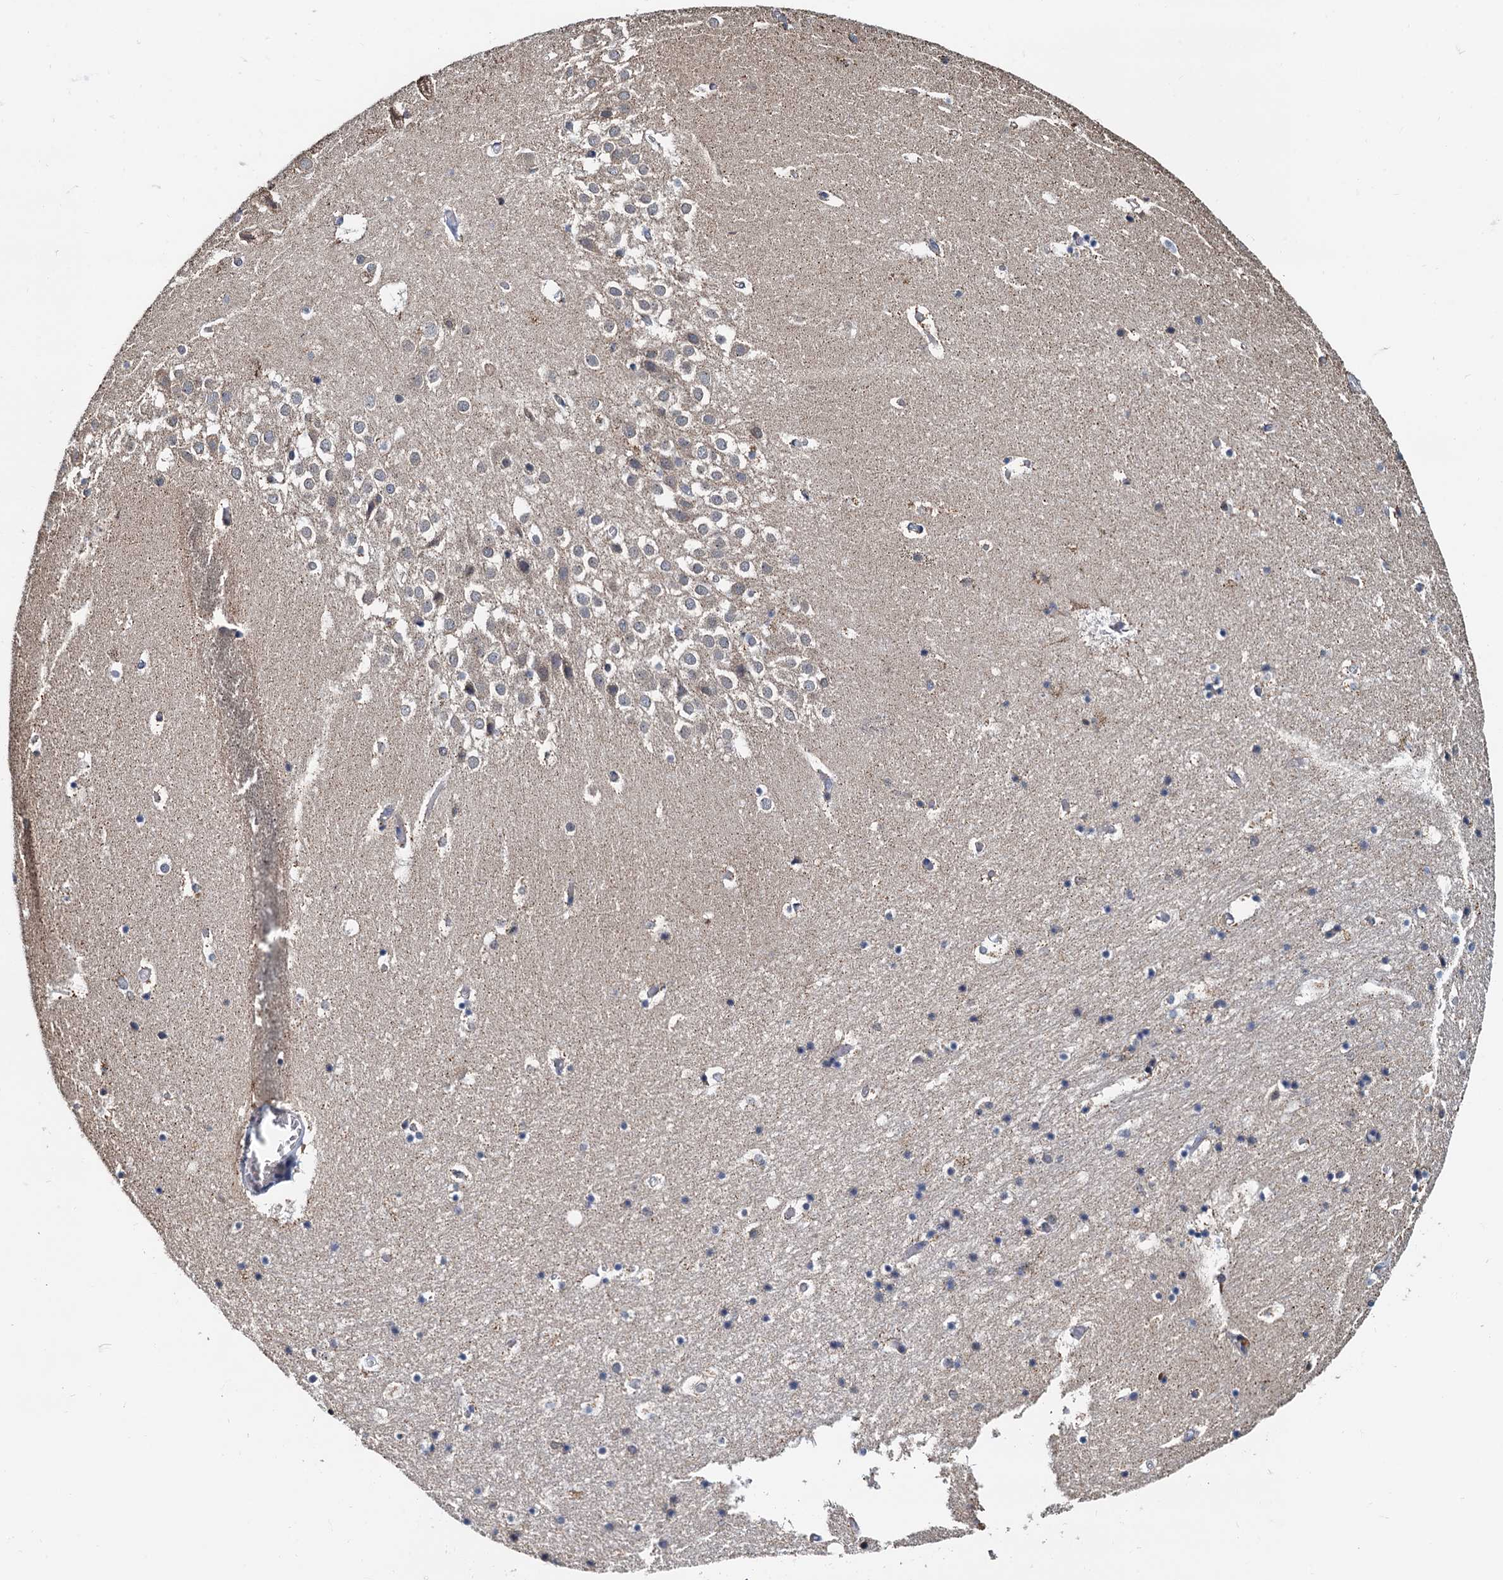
{"staining": {"intensity": "weak", "quantity": "<25%", "location": "cytoplasmic/membranous"}, "tissue": "hippocampus", "cell_type": "Glial cells", "image_type": "normal", "snomed": [{"axis": "morphology", "description": "Normal tissue, NOS"}, {"axis": "topography", "description": "Hippocampus"}], "caption": "DAB immunohistochemical staining of unremarkable human hippocampus displays no significant expression in glial cells.", "gene": "MCMBP", "patient": {"sex": "female", "age": 52}}